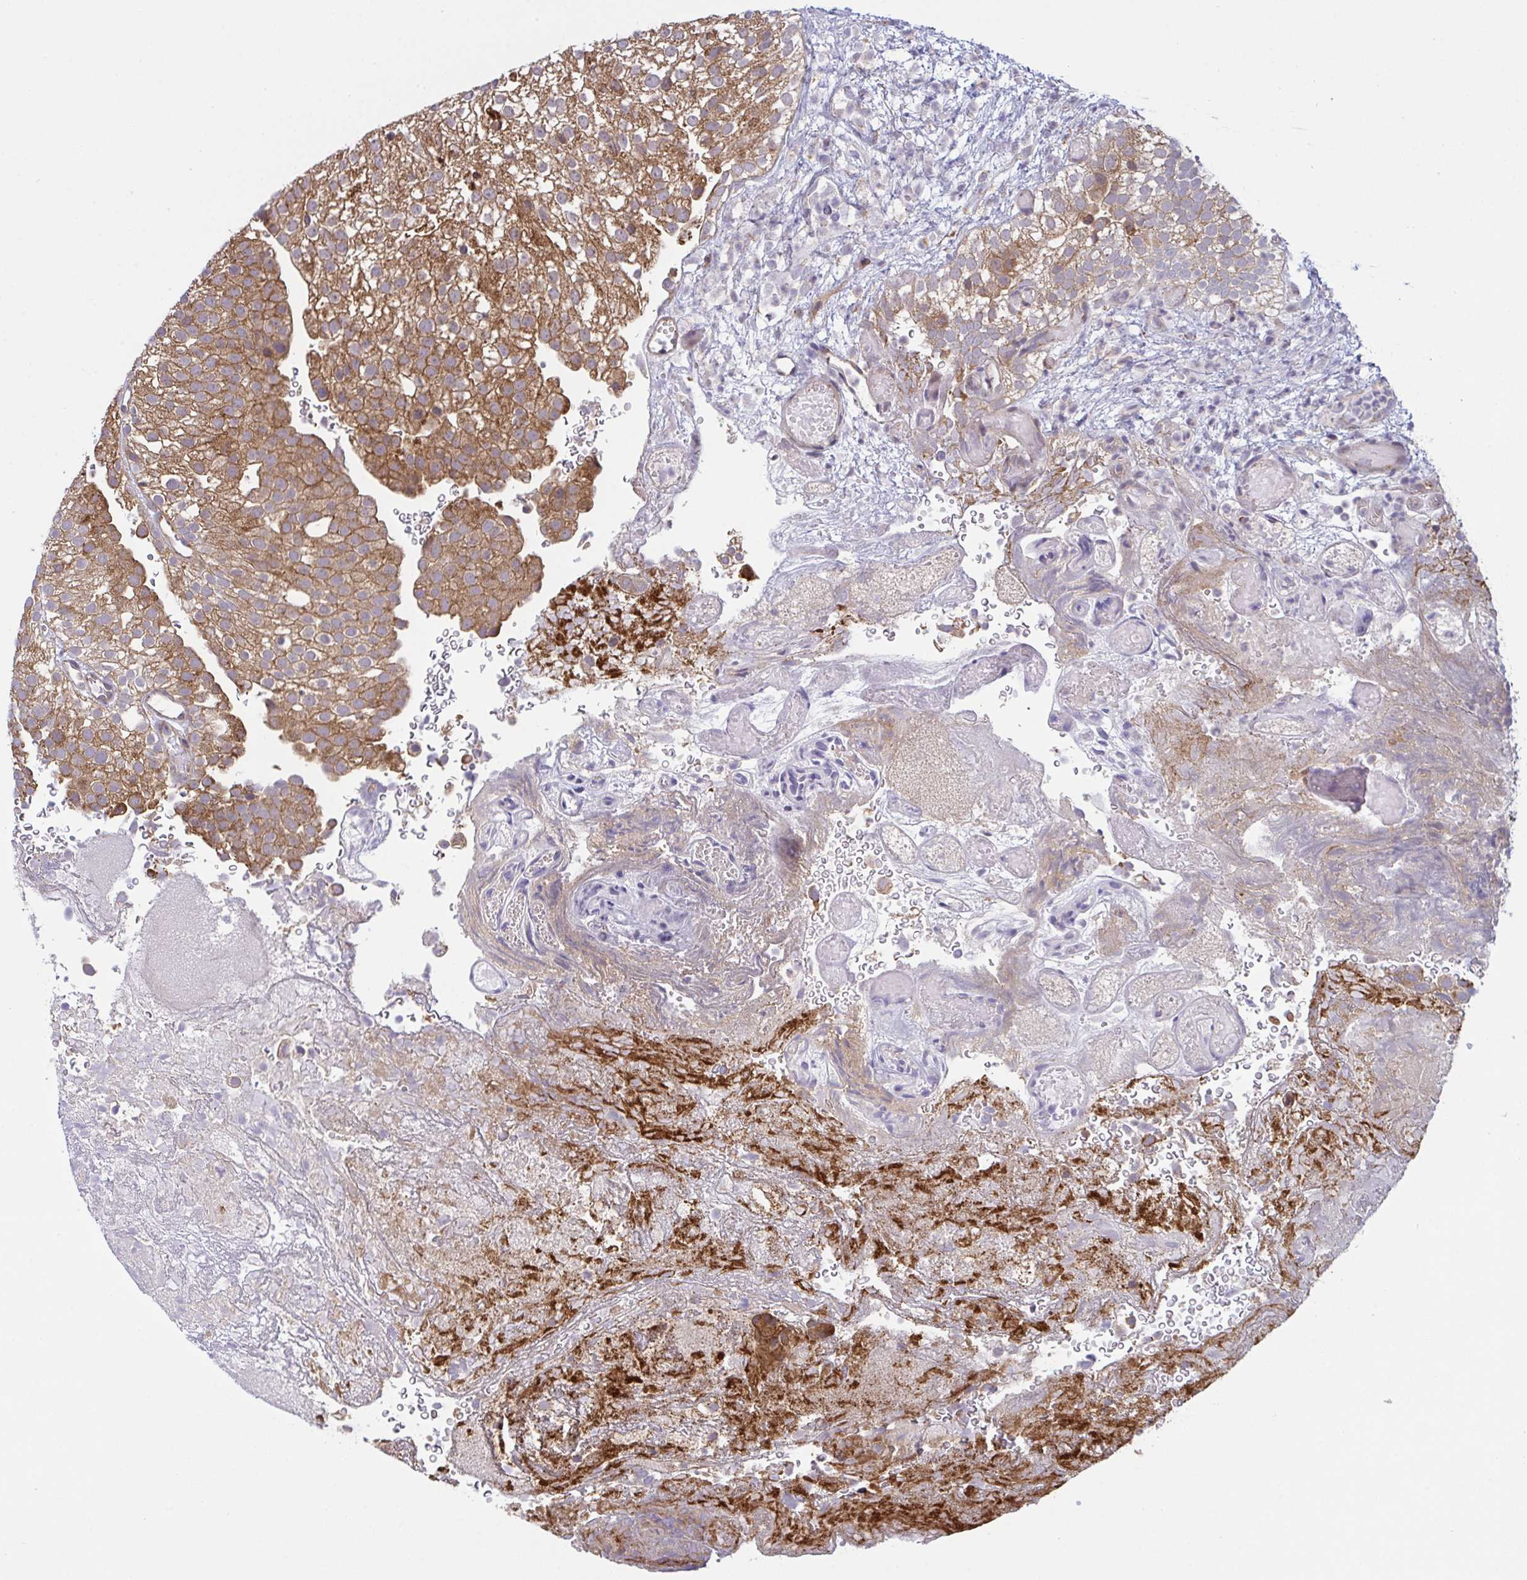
{"staining": {"intensity": "moderate", "quantity": ">75%", "location": "cytoplasmic/membranous"}, "tissue": "urothelial cancer", "cell_type": "Tumor cells", "image_type": "cancer", "snomed": [{"axis": "morphology", "description": "Urothelial carcinoma, Low grade"}, {"axis": "topography", "description": "Urinary bladder"}], "caption": "Tumor cells reveal medium levels of moderate cytoplasmic/membranous expression in about >75% of cells in urothelial carcinoma (low-grade). The staining is performed using DAB brown chromogen to label protein expression. The nuclei are counter-stained blue using hematoxylin.", "gene": "XAF1", "patient": {"sex": "male", "age": 78}}